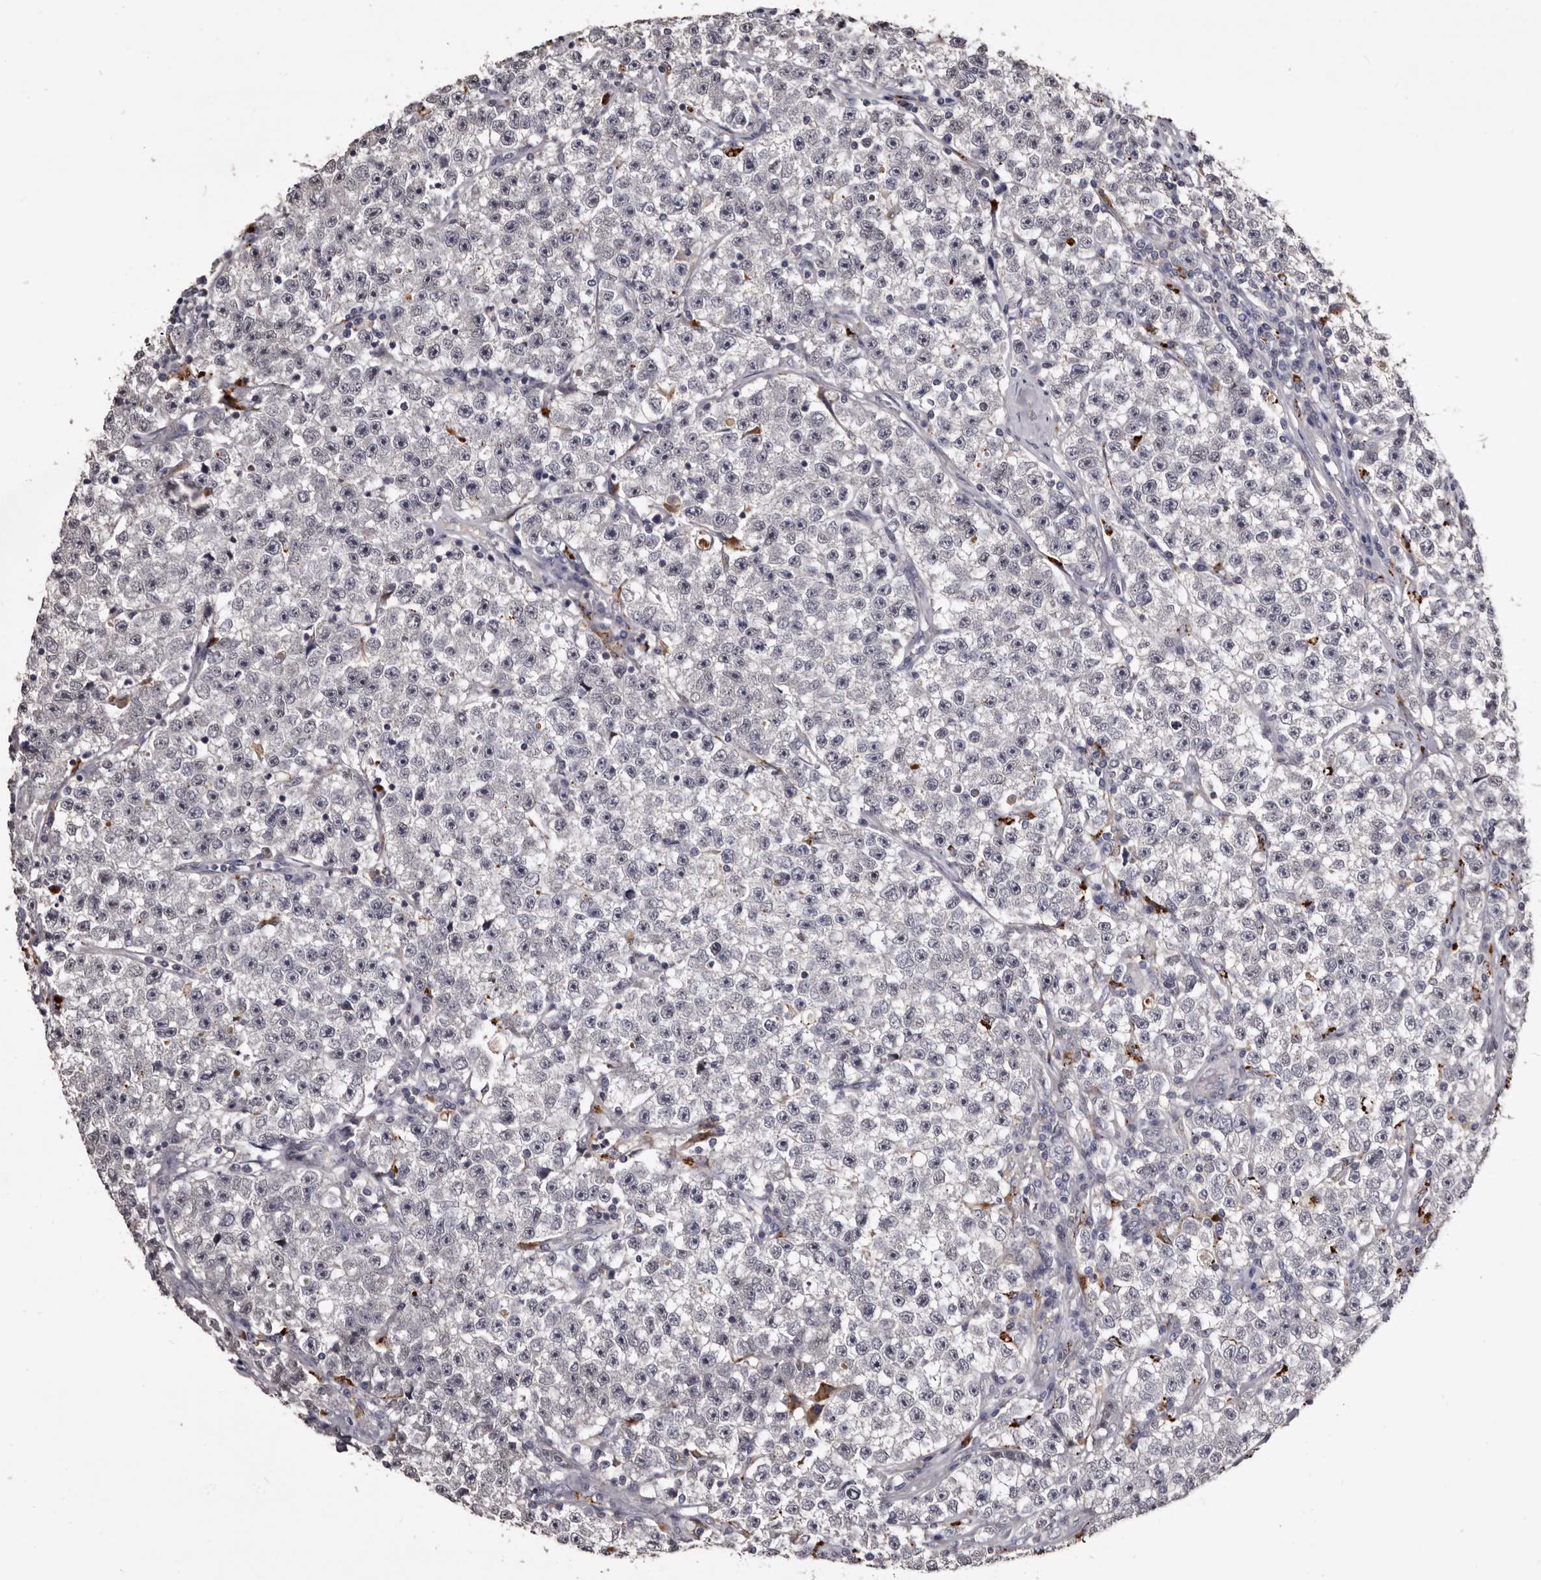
{"staining": {"intensity": "negative", "quantity": "none", "location": "none"}, "tissue": "testis cancer", "cell_type": "Tumor cells", "image_type": "cancer", "snomed": [{"axis": "morphology", "description": "Seminoma, NOS"}, {"axis": "topography", "description": "Testis"}], "caption": "Tumor cells show no significant positivity in testis cancer (seminoma). (DAB IHC visualized using brightfield microscopy, high magnification).", "gene": "SLC10A4", "patient": {"sex": "male", "age": 22}}